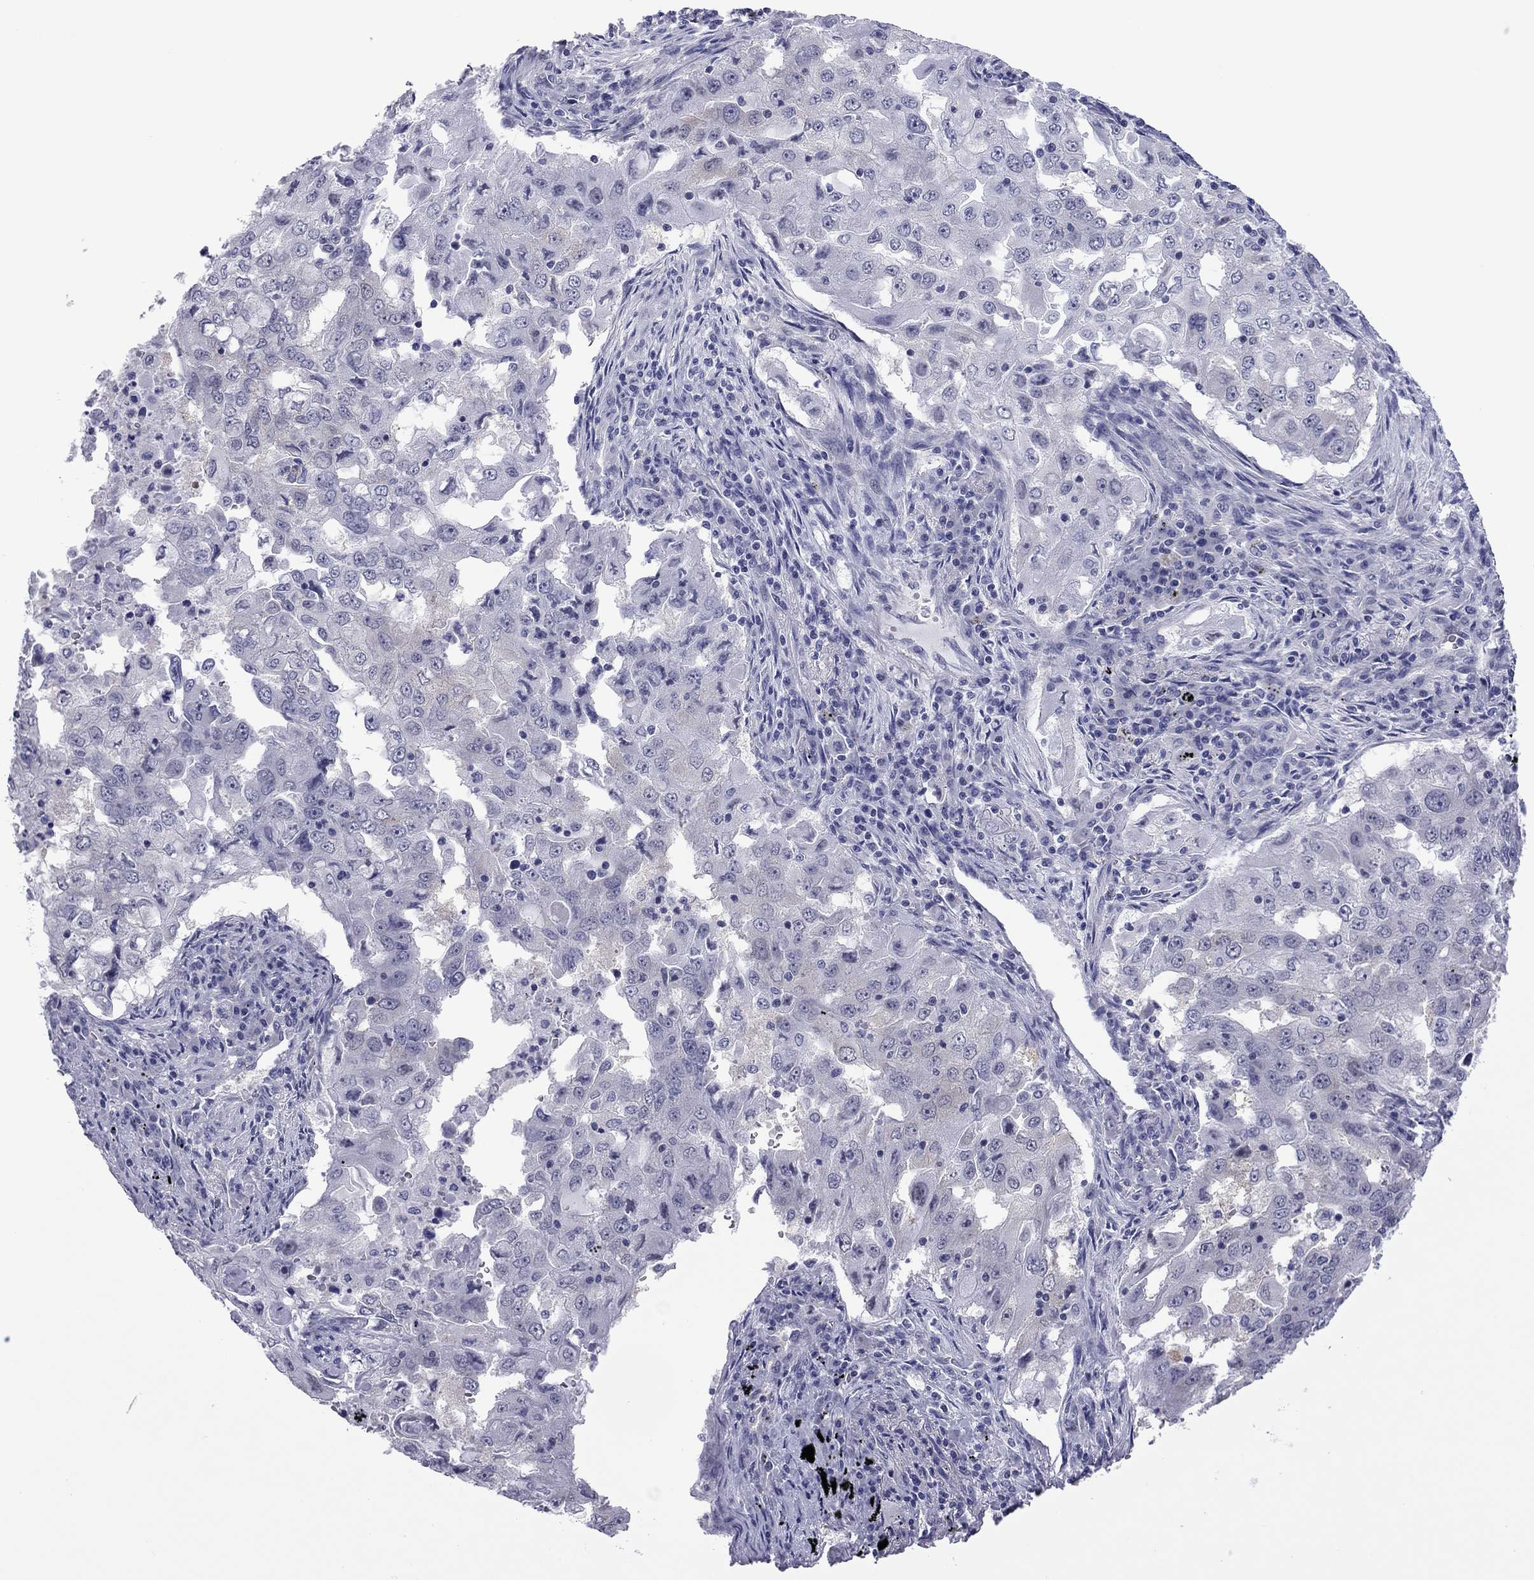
{"staining": {"intensity": "negative", "quantity": "none", "location": "none"}, "tissue": "lung cancer", "cell_type": "Tumor cells", "image_type": "cancer", "snomed": [{"axis": "morphology", "description": "Adenocarcinoma, NOS"}, {"axis": "topography", "description": "Lung"}], "caption": "The immunohistochemistry (IHC) image has no significant expression in tumor cells of adenocarcinoma (lung) tissue. The staining was performed using DAB to visualize the protein expression in brown, while the nuclei were stained in blue with hematoxylin (Magnification: 20x).", "gene": "POU5F2", "patient": {"sex": "female", "age": 61}}